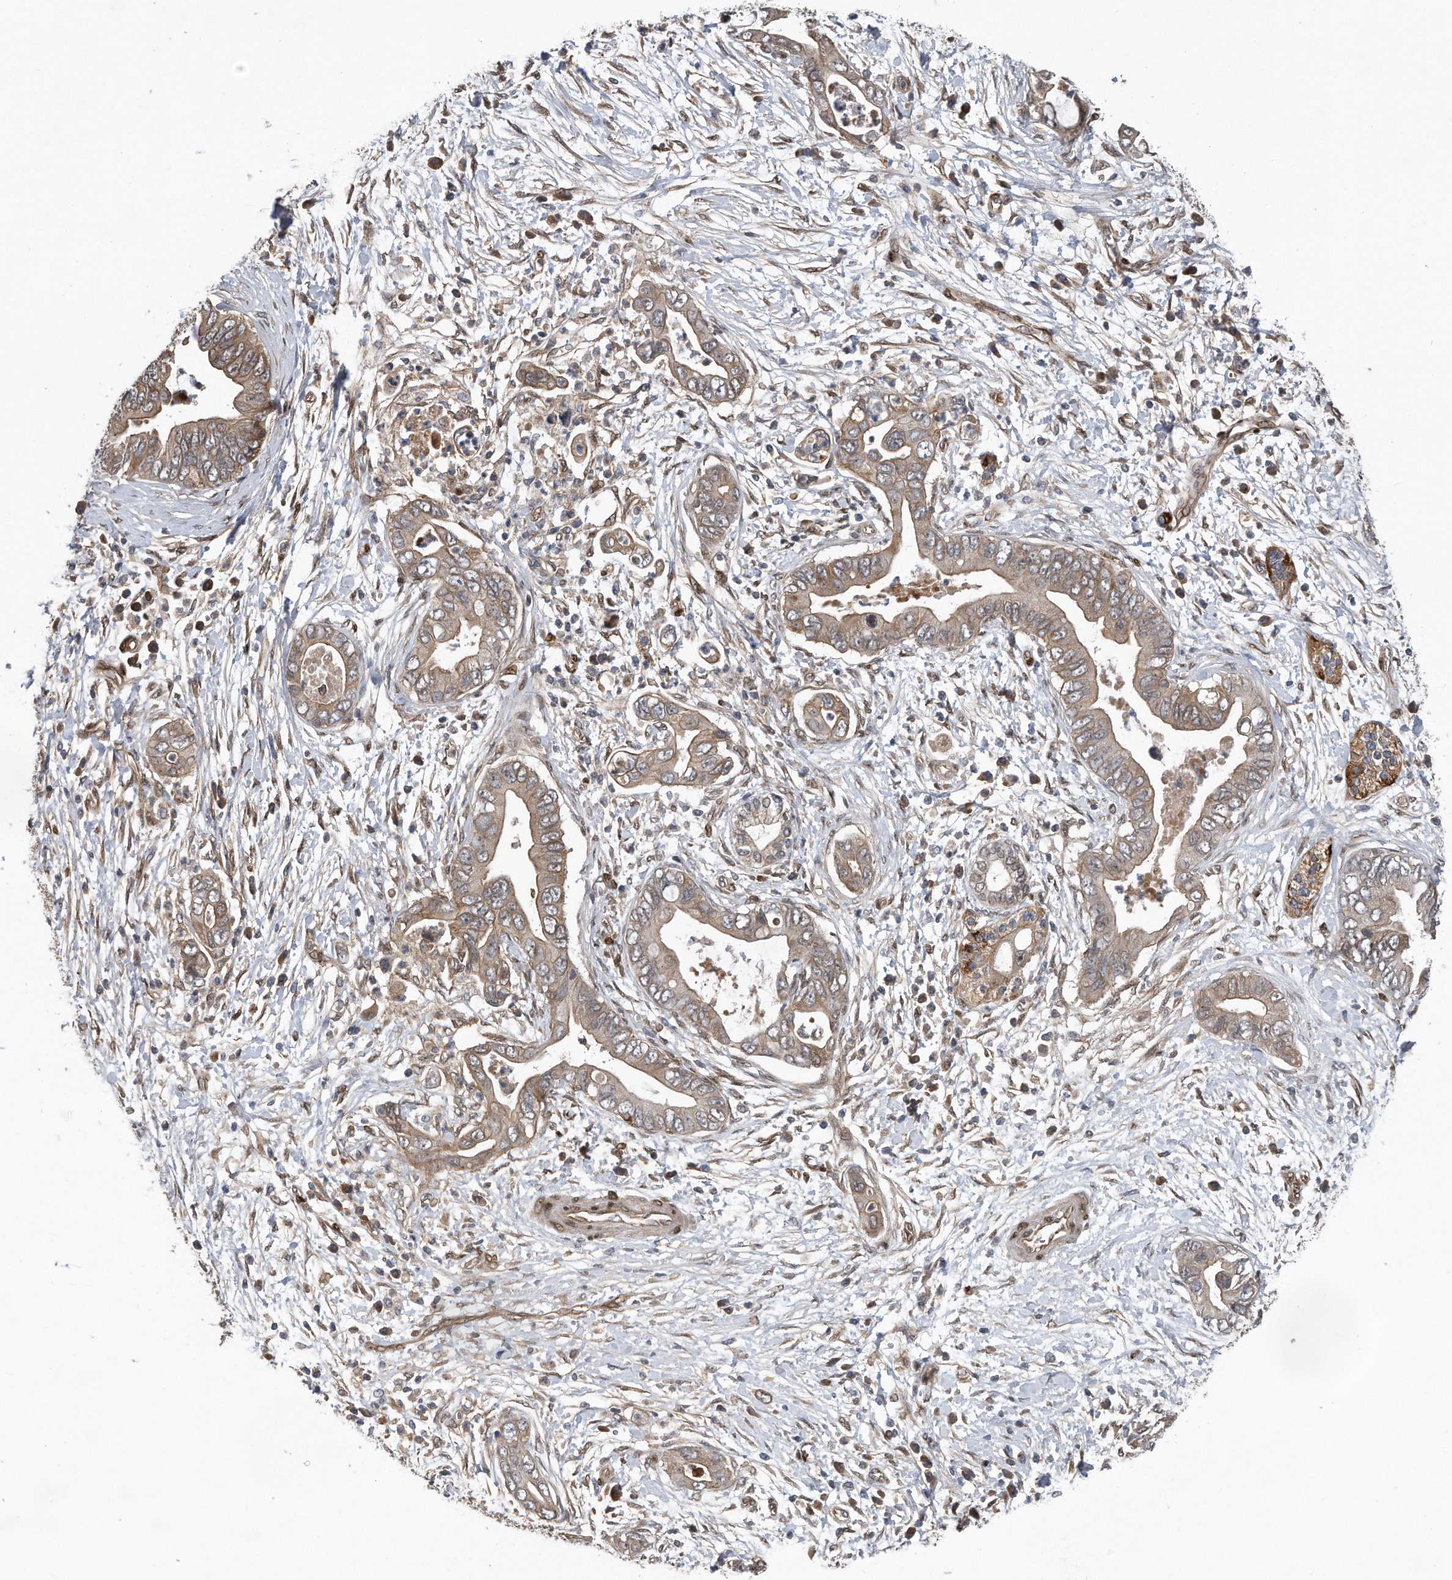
{"staining": {"intensity": "weak", "quantity": ">75%", "location": "cytoplasmic/membranous"}, "tissue": "pancreatic cancer", "cell_type": "Tumor cells", "image_type": "cancer", "snomed": [{"axis": "morphology", "description": "Adenocarcinoma, NOS"}, {"axis": "topography", "description": "Pancreas"}], "caption": "Approximately >75% of tumor cells in pancreatic cancer reveal weak cytoplasmic/membranous protein staining as visualized by brown immunohistochemical staining.", "gene": "ZNF79", "patient": {"sex": "male", "age": 75}}